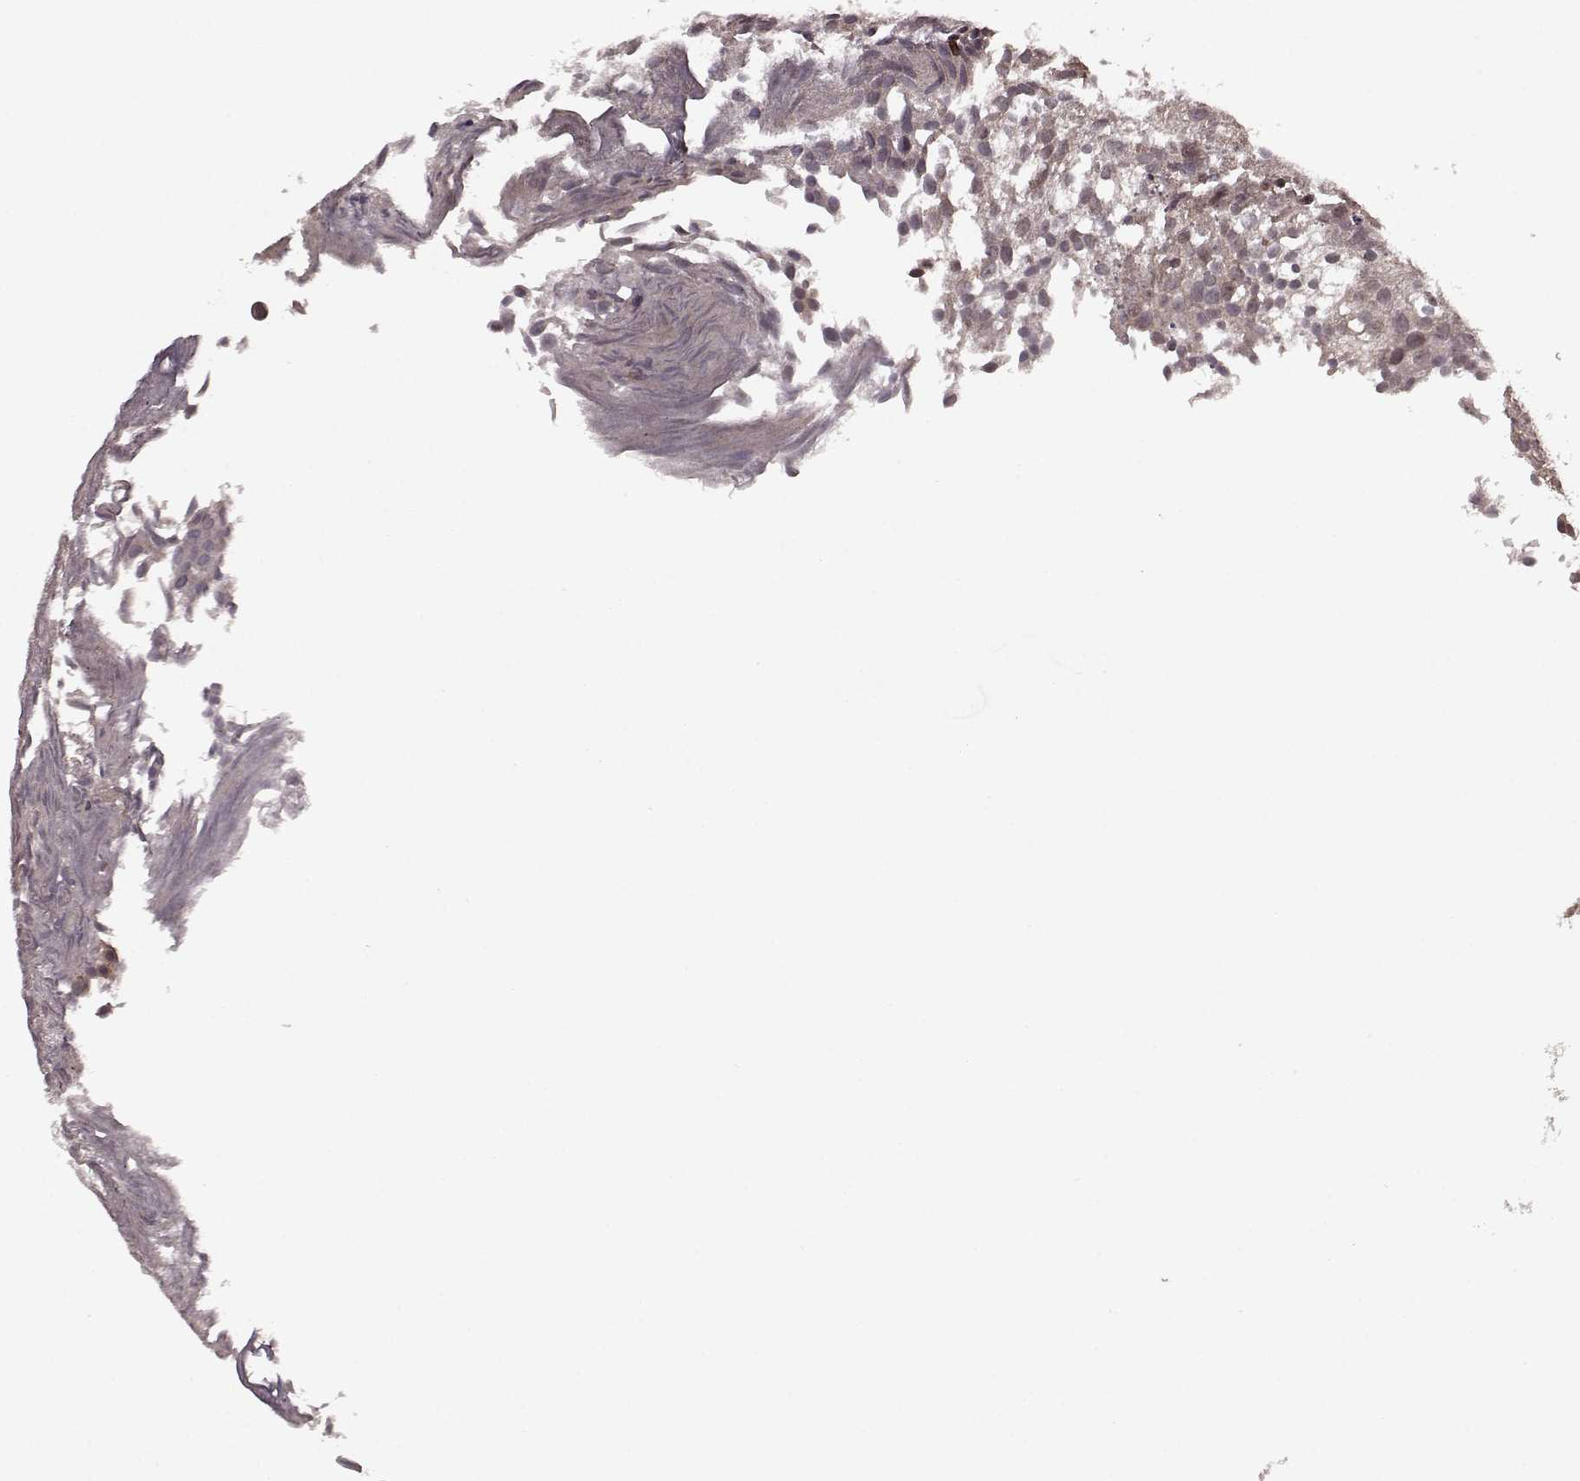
{"staining": {"intensity": "weak", "quantity": "<25%", "location": "cytoplasmic/membranous"}, "tissue": "urothelial cancer", "cell_type": "Tumor cells", "image_type": "cancer", "snomed": [{"axis": "morphology", "description": "Urothelial carcinoma, Low grade"}, {"axis": "topography", "description": "Urinary bladder"}], "caption": "Immunohistochemistry (IHC) of human urothelial carcinoma (low-grade) displays no expression in tumor cells.", "gene": "ELOVL5", "patient": {"sex": "male", "age": 70}}